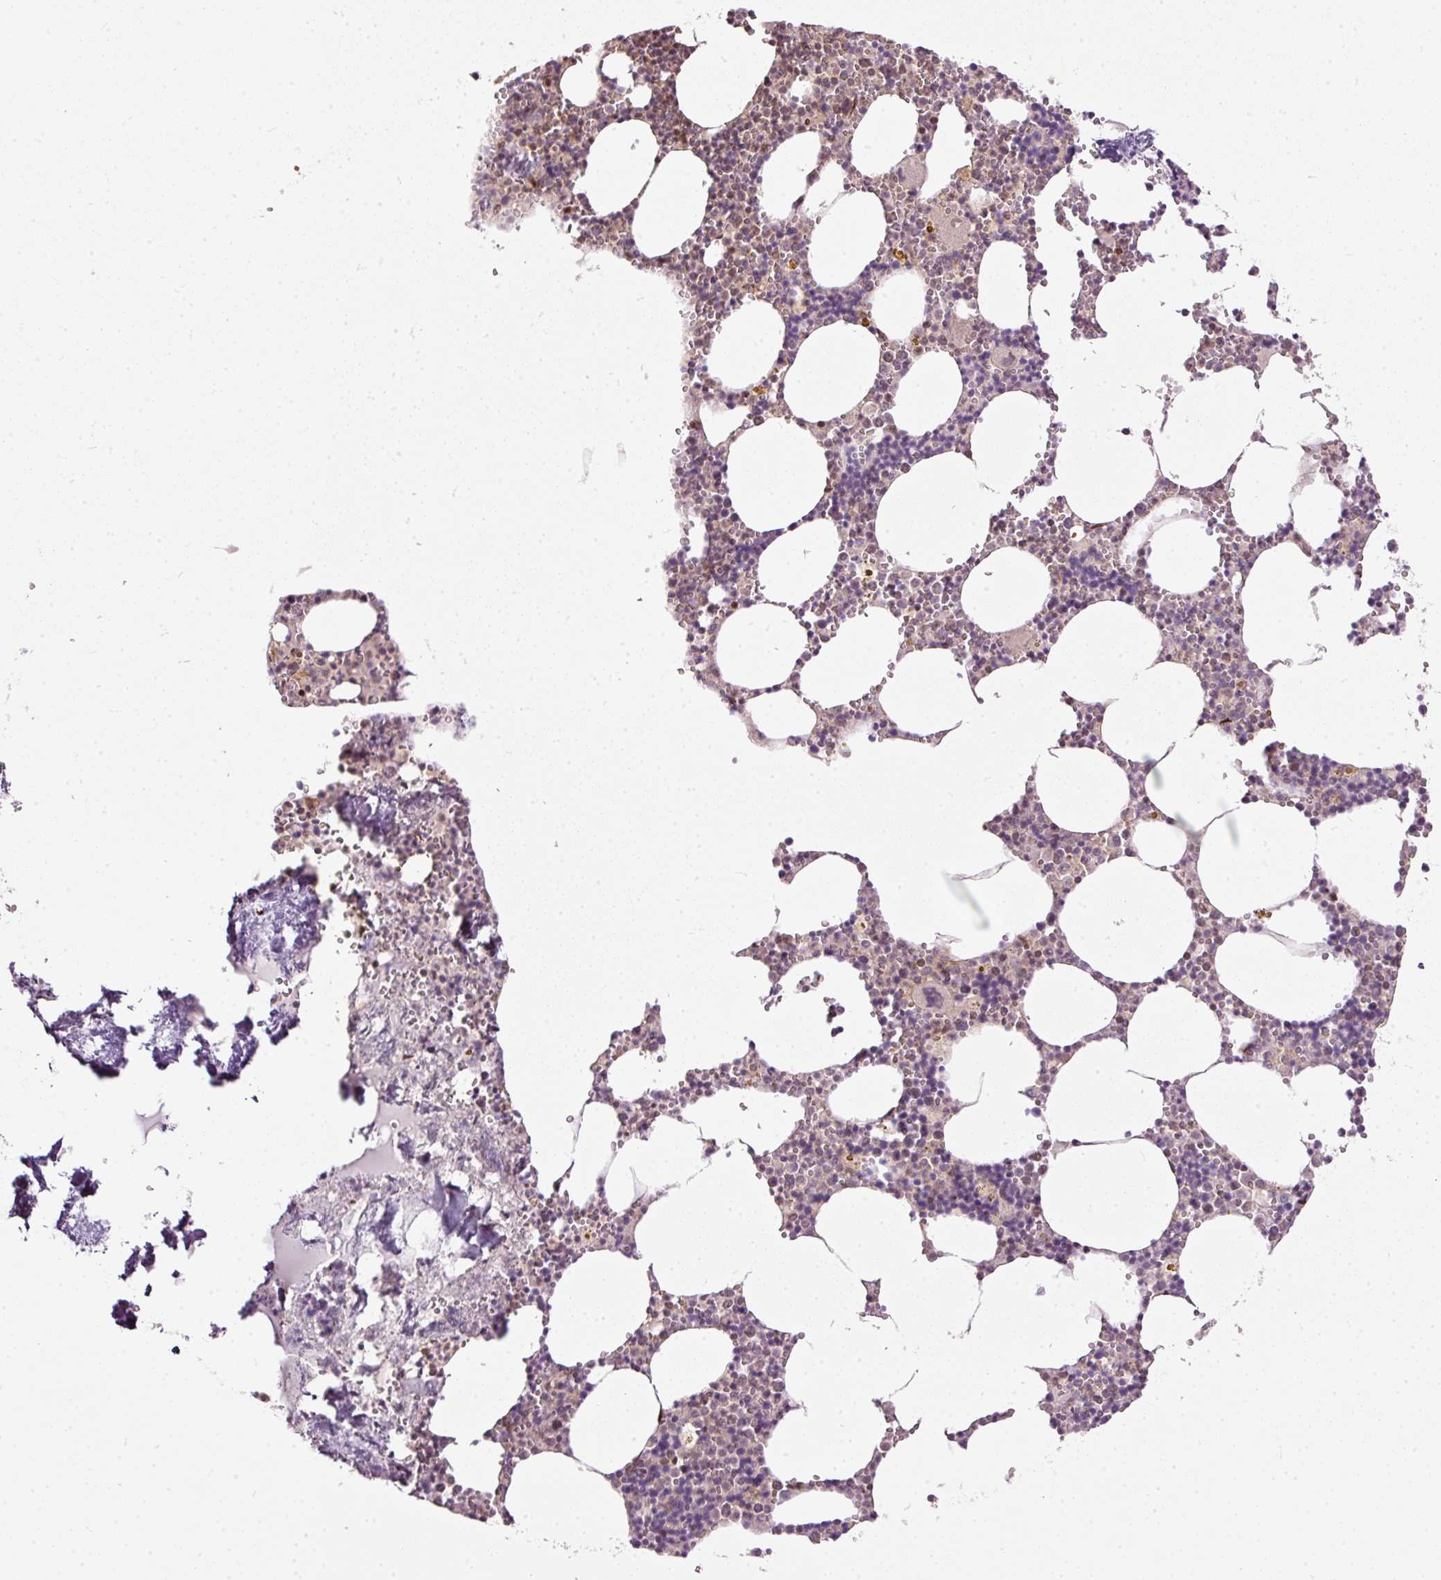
{"staining": {"intensity": "strong", "quantity": "<25%", "location": "cytoplasmic/membranous,nuclear"}, "tissue": "bone marrow", "cell_type": "Hematopoietic cells", "image_type": "normal", "snomed": [{"axis": "morphology", "description": "Normal tissue, NOS"}, {"axis": "topography", "description": "Bone marrow"}], "caption": "This histopathology image demonstrates immunohistochemistry staining of normal bone marrow, with medium strong cytoplasmic/membranous,nuclear positivity in approximately <25% of hematopoietic cells.", "gene": "ZNF778", "patient": {"sex": "male", "age": 54}}